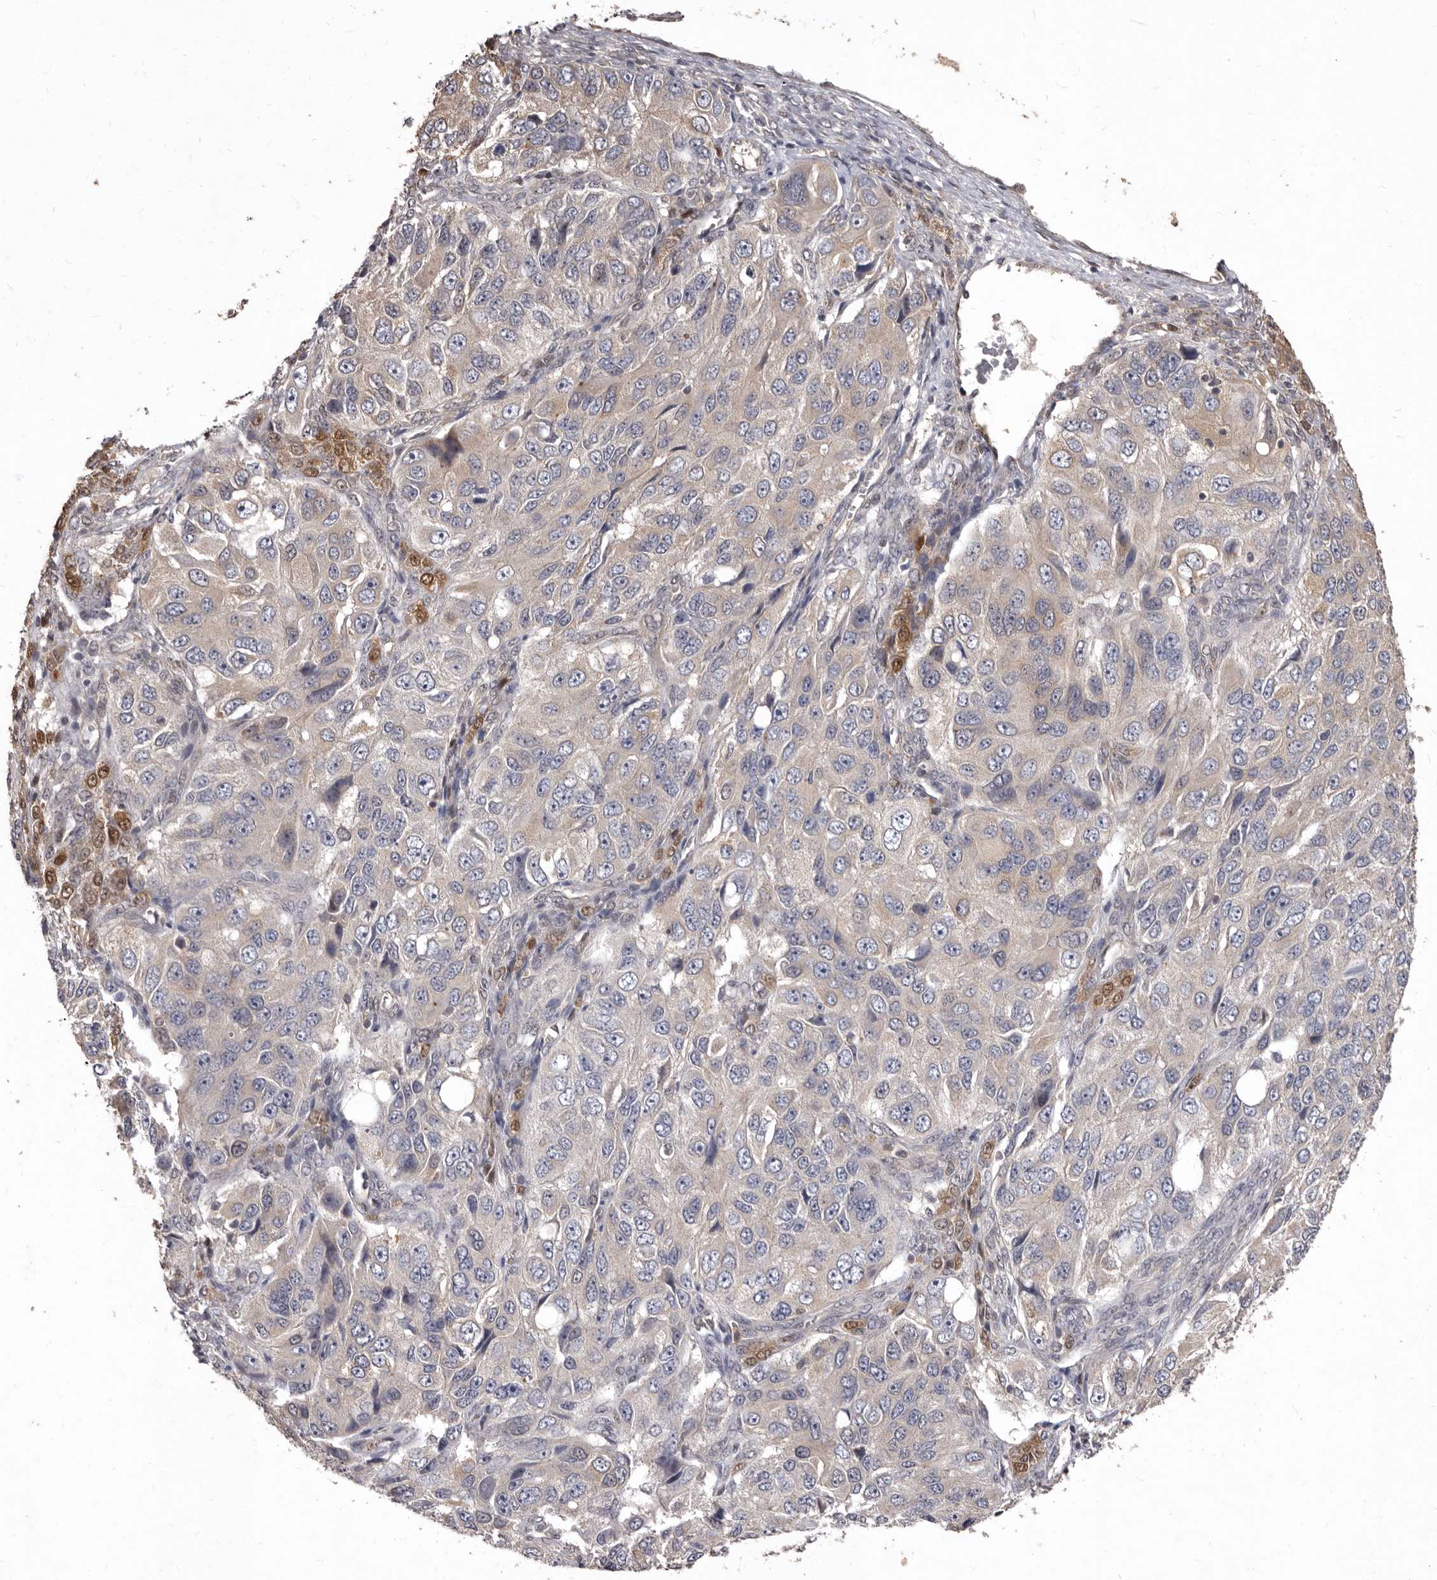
{"staining": {"intensity": "weak", "quantity": "<25%", "location": "cytoplasmic/membranous"}, "tissue": "ovarian cancer", "cell_type": "Tumor cells", "image_type": "cancer", "snomed": [{"axis": "morphology", "description": "Carcinoma, endometroid"}, {"axis": "topography", "description": "Ovary"}], "caption": "Ovarian cancer (endometroid carcinoma) was stained to show a protein in brown. There is no significant positivity in tumor cells.", "gene": "ACLY", "patient": {"sex": "female", "age": 51}}